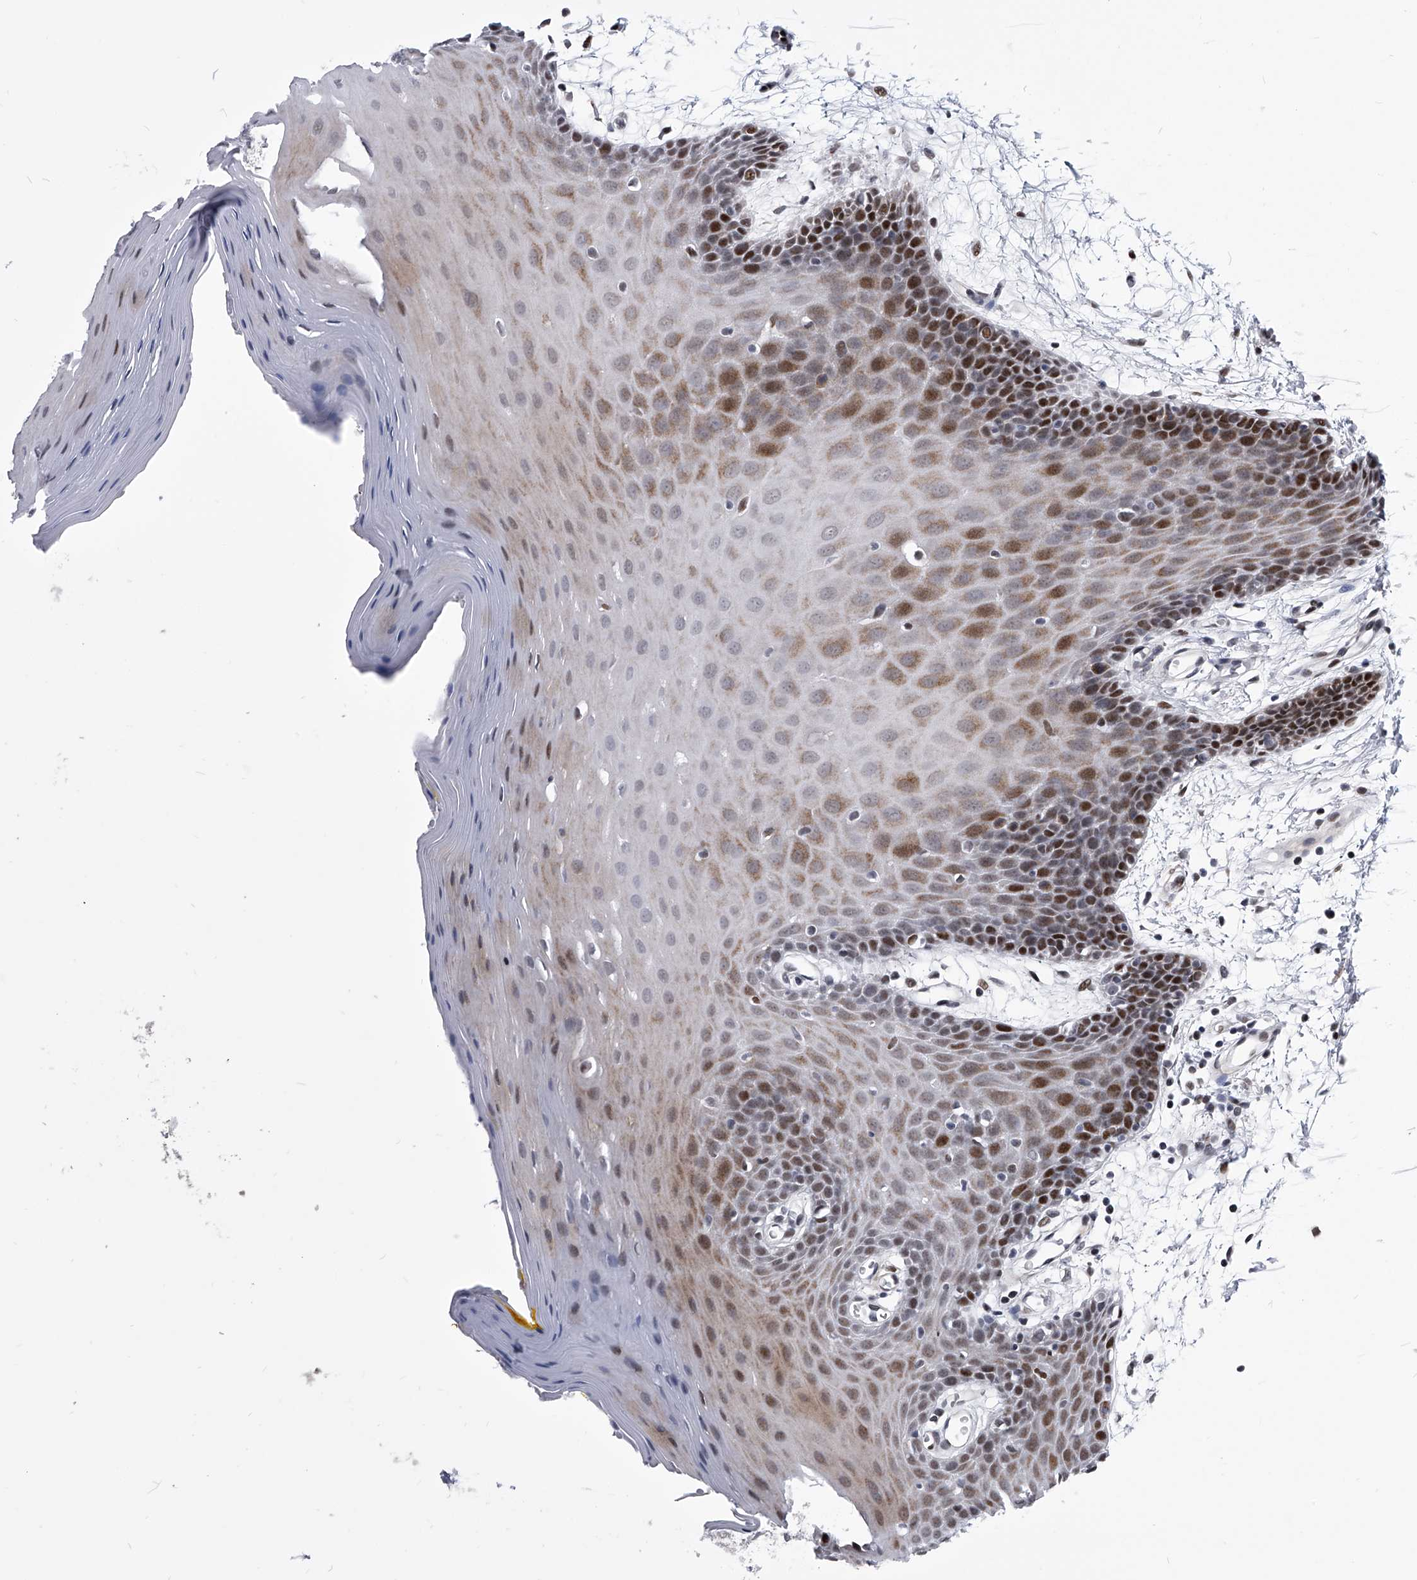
{"staining": {"intensity": "strong", "quantity": "25%-75%", "location": "cytoplasmic/membranous,nuclear"}, "tissue": "oral mucosa", "cell_type": "Squamous epithelial cells", "image_type": "normal", "snomed": [{"axis": "morphology", "description": "Normal tissue, NOS"}, {"axis": "morphology", "description": "Squamous cell carcinoma, NOS"}, {"axis": "topography", "description": "Skeletal muscle"}, {"axis": "topography", "description": "Oral tissue"}, {"axis": "topography", "description": "Salivary gland"}, {"axis": "topography", "description": "Head-Neck"}], "caption": "High-power microscopy captured an immunohistochemistry photomicrograph of normal oral mucosa, revealing strong cytoplasmic/membranous,nuclear expression in approximately 25%-75% of squamous epithelial cells.", "gene": "CMTR1", "patient": {"sex": "male", "age": 54}}